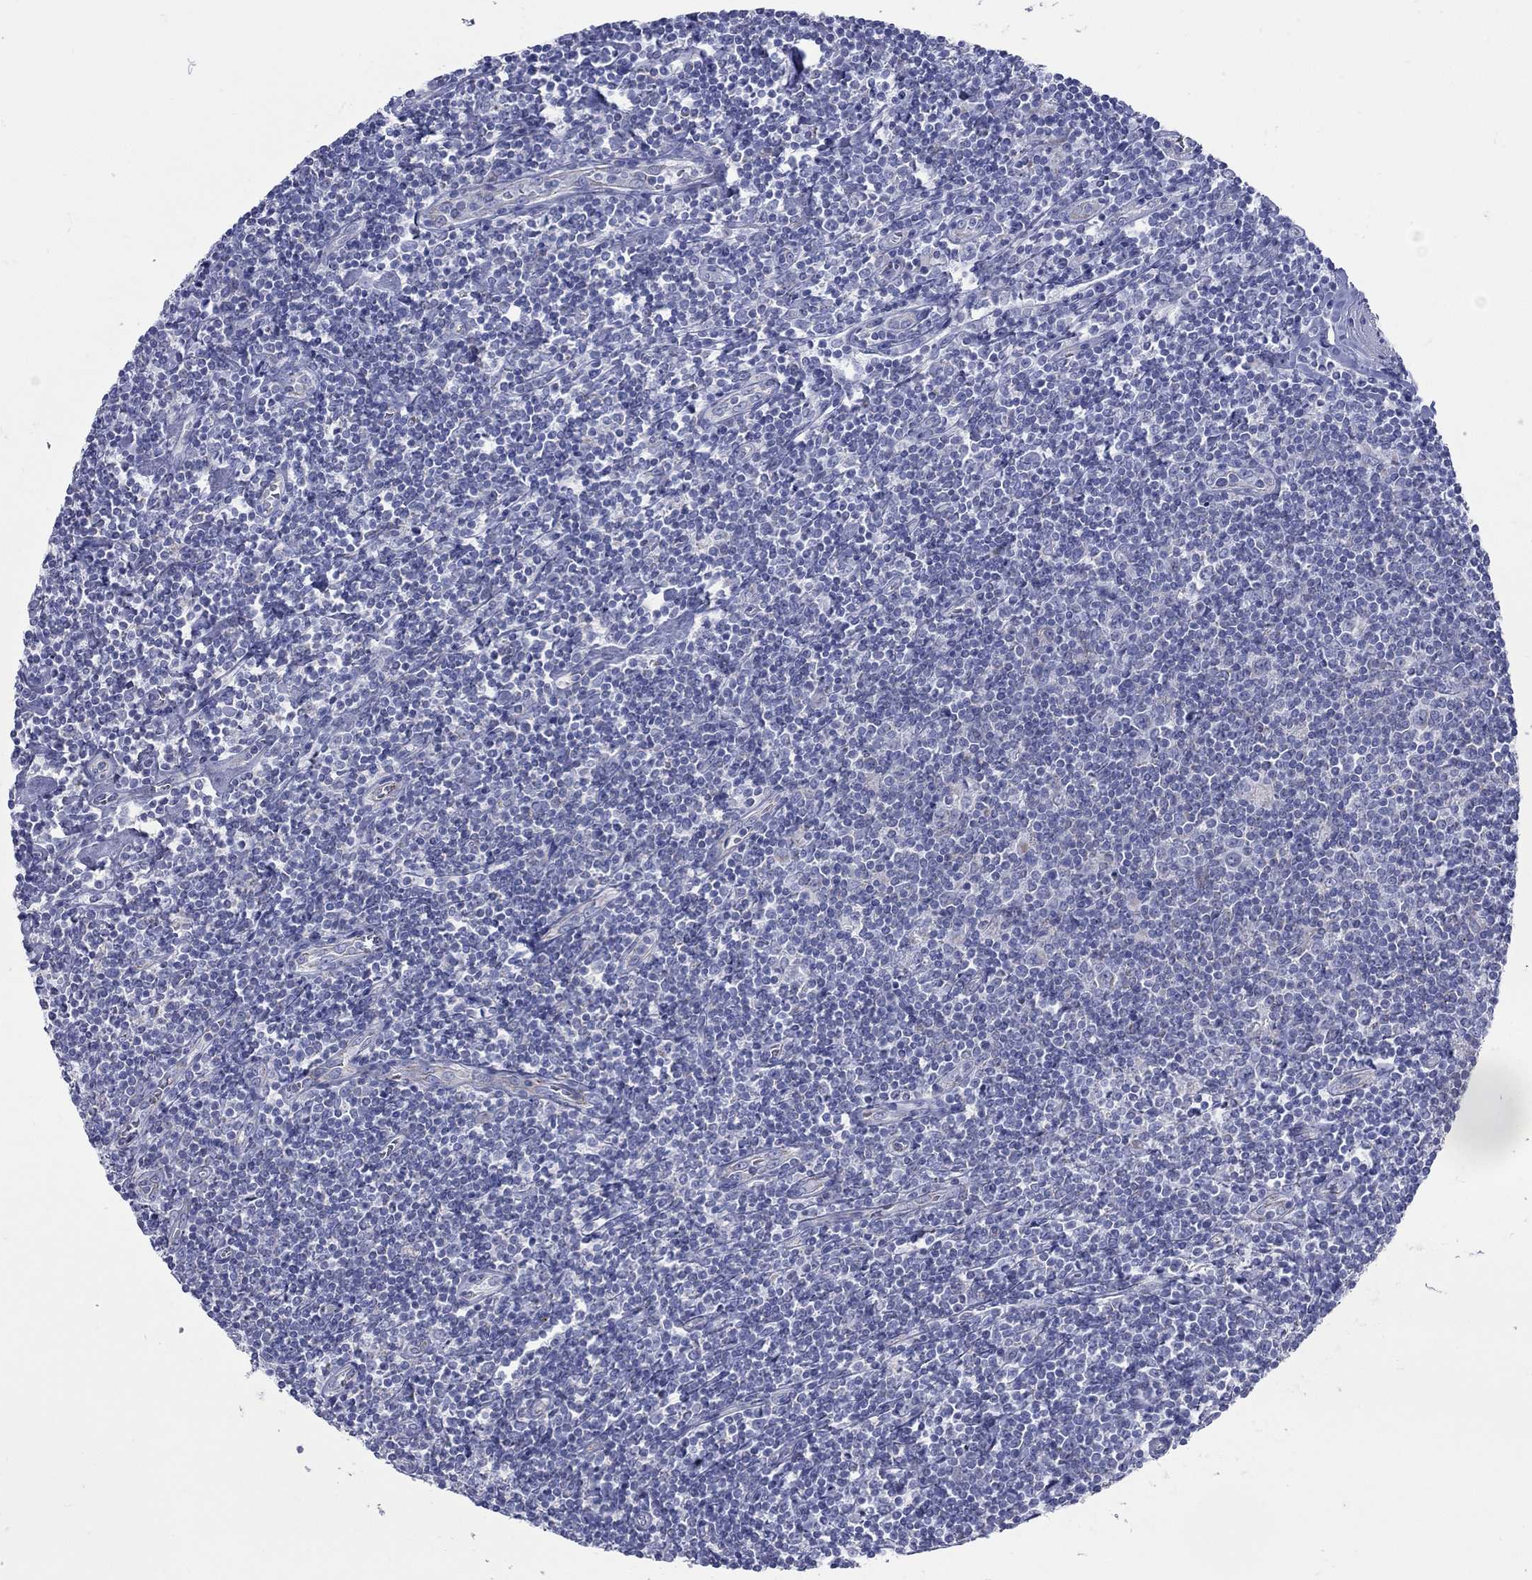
{"staining": {"intensity": "negative", "quantity": "none", "location": "none"}, "tissue": "lymphoma", "cell_type": "Tumor cells", "image_type": "cancer", "snomed": [{"axis": "morphology", "description": "Hodgkin's disease, NOS"}, {"axis": "topography", "description": "Lymph node"}], "caption": "Hodgkin's disease was stained to show a protein in brown. There is no significant positivity in tumor cells. (DAB immunohistochemistry with hematoxylin counter stain).", "gene": "PDZD3", "patient": {"sex": "male", "age": 40}}